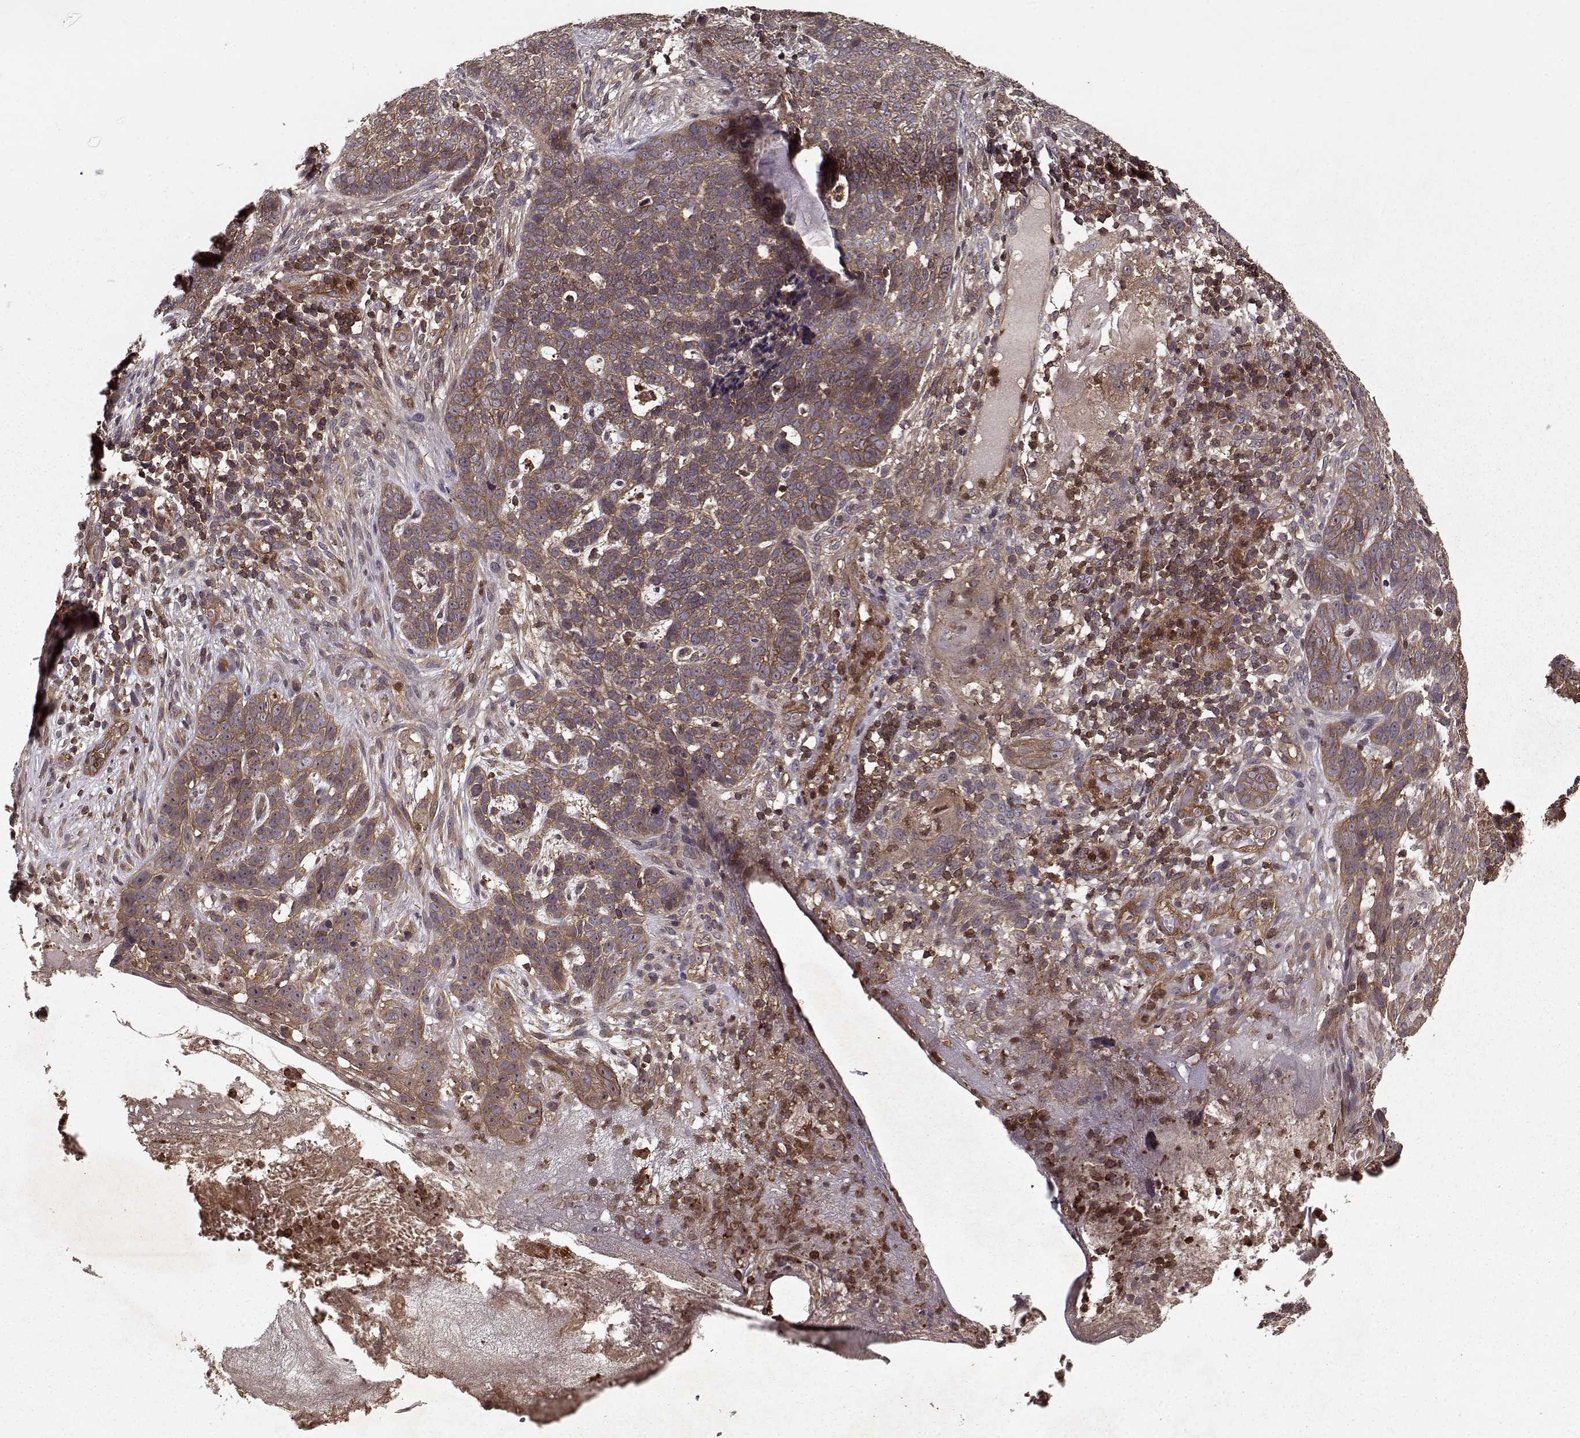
{"staining": {"intensity": "moderate", "quantity": ">75%", "location": "cytoplasmic/membranous"}, "tissue": "skin cancer", "cell_type": "Tumor cells", "image_type": "cancer", "snomed": [{"axis": "morphology", "description": "Basal cell carcinoma"}, {"axis": "topography", "description": "Skin"}], "caption": "Skin cancer tissue displays moderate cytoplasmic/membranous expression in about >75% of tumor cells, visualized by immunohistochemistry.", "gene": "PPP1R12A", "patient": {"sex": "female", "age": 69}}